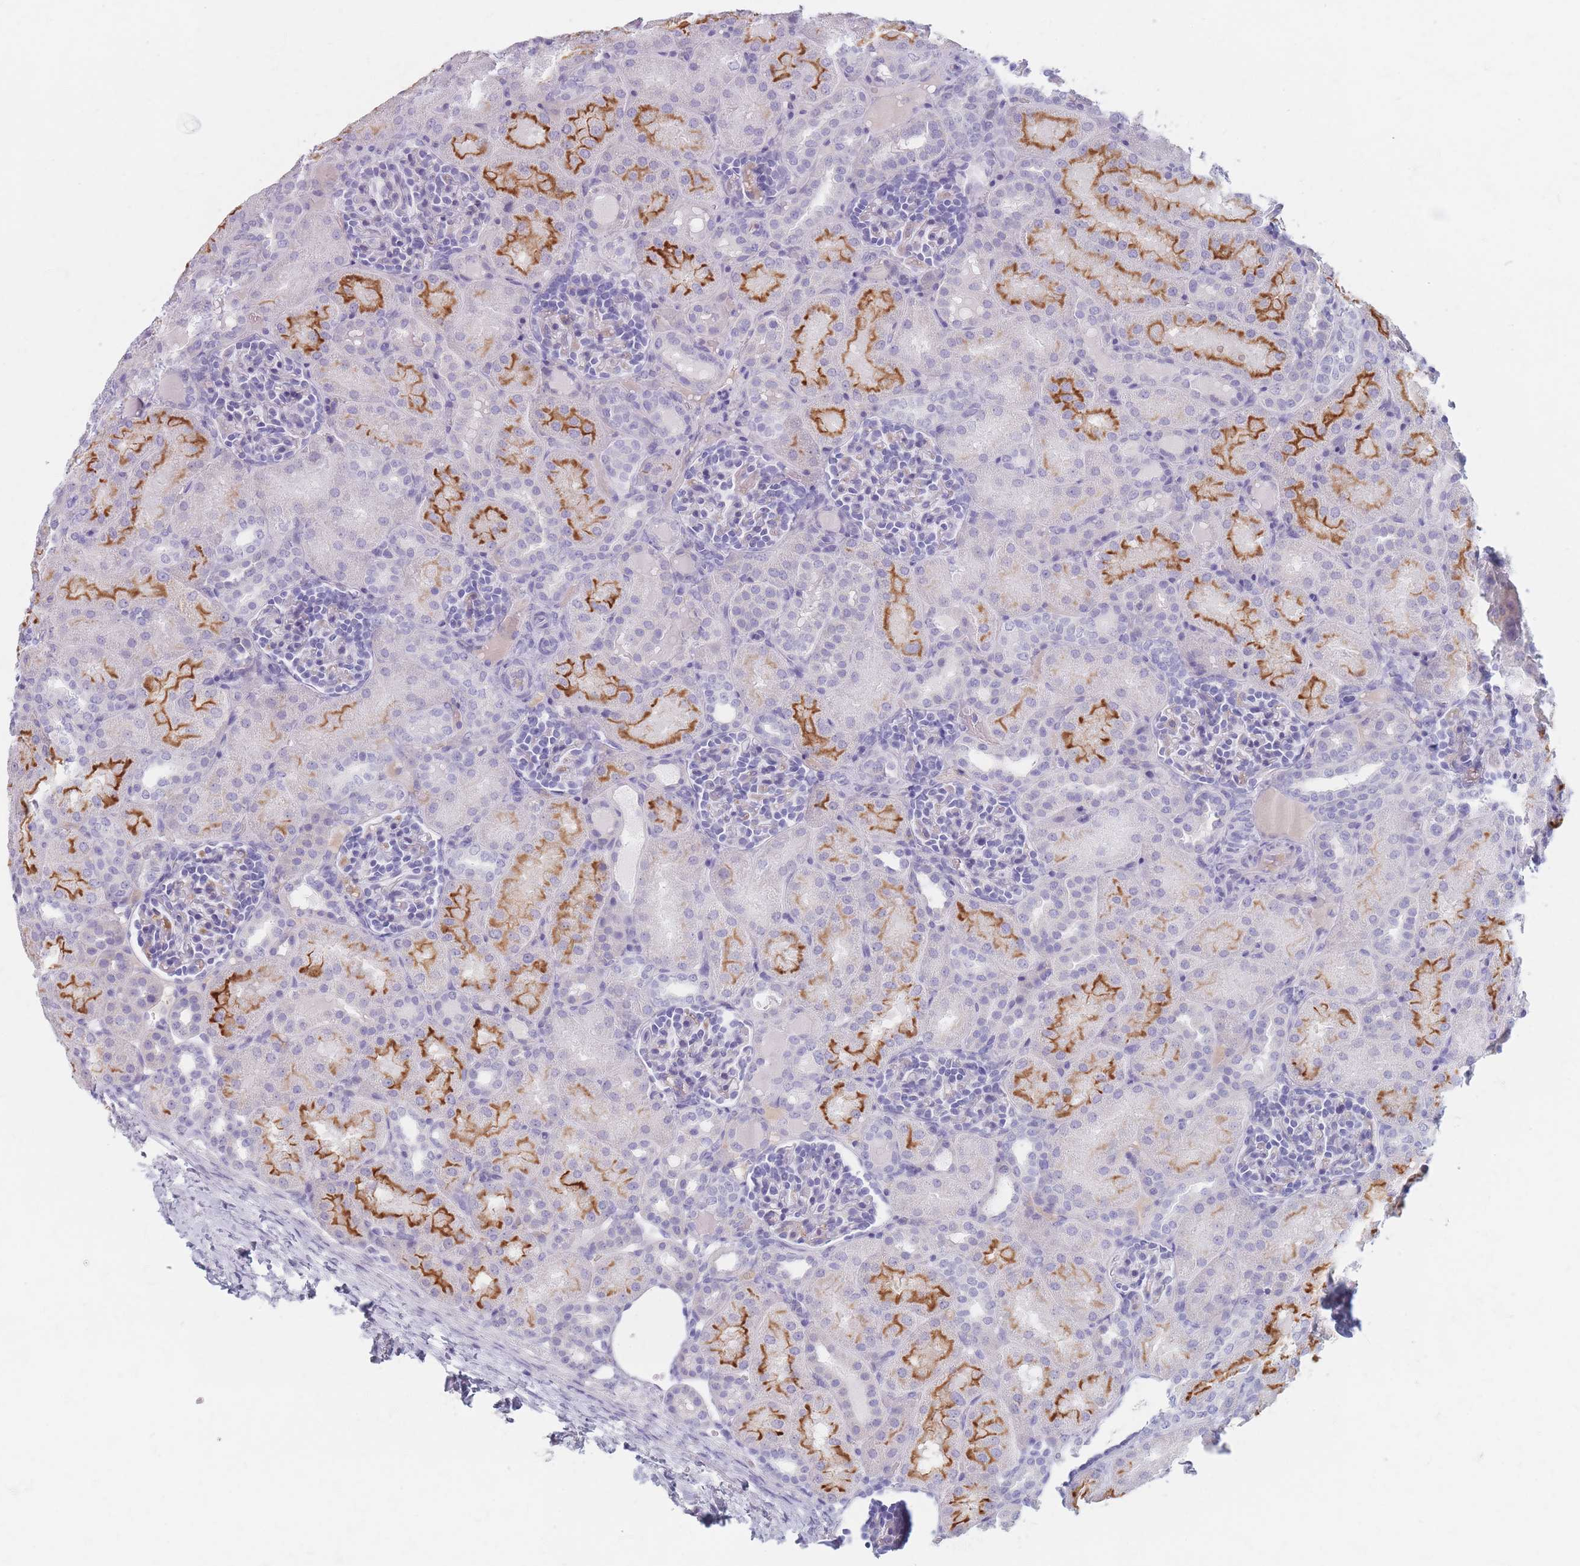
{"staining": {"intensity": "negative", "quantity": "none", "location": "none"}, "tissue": "kidney", "cell_type": "Cells in glomeruli", "image_type": "normal", "snomed": [{"axis": "morphology", "description": "Normal tissue, NOS"}, {"axis": "topography", "description": "Kidney"}], "caption": "Human kidney stained for a protein using IHC demonstrates no staining in cells in glomeruli.", "gene": "PIGM", "patient": {"sex": "male", "age": 1}}